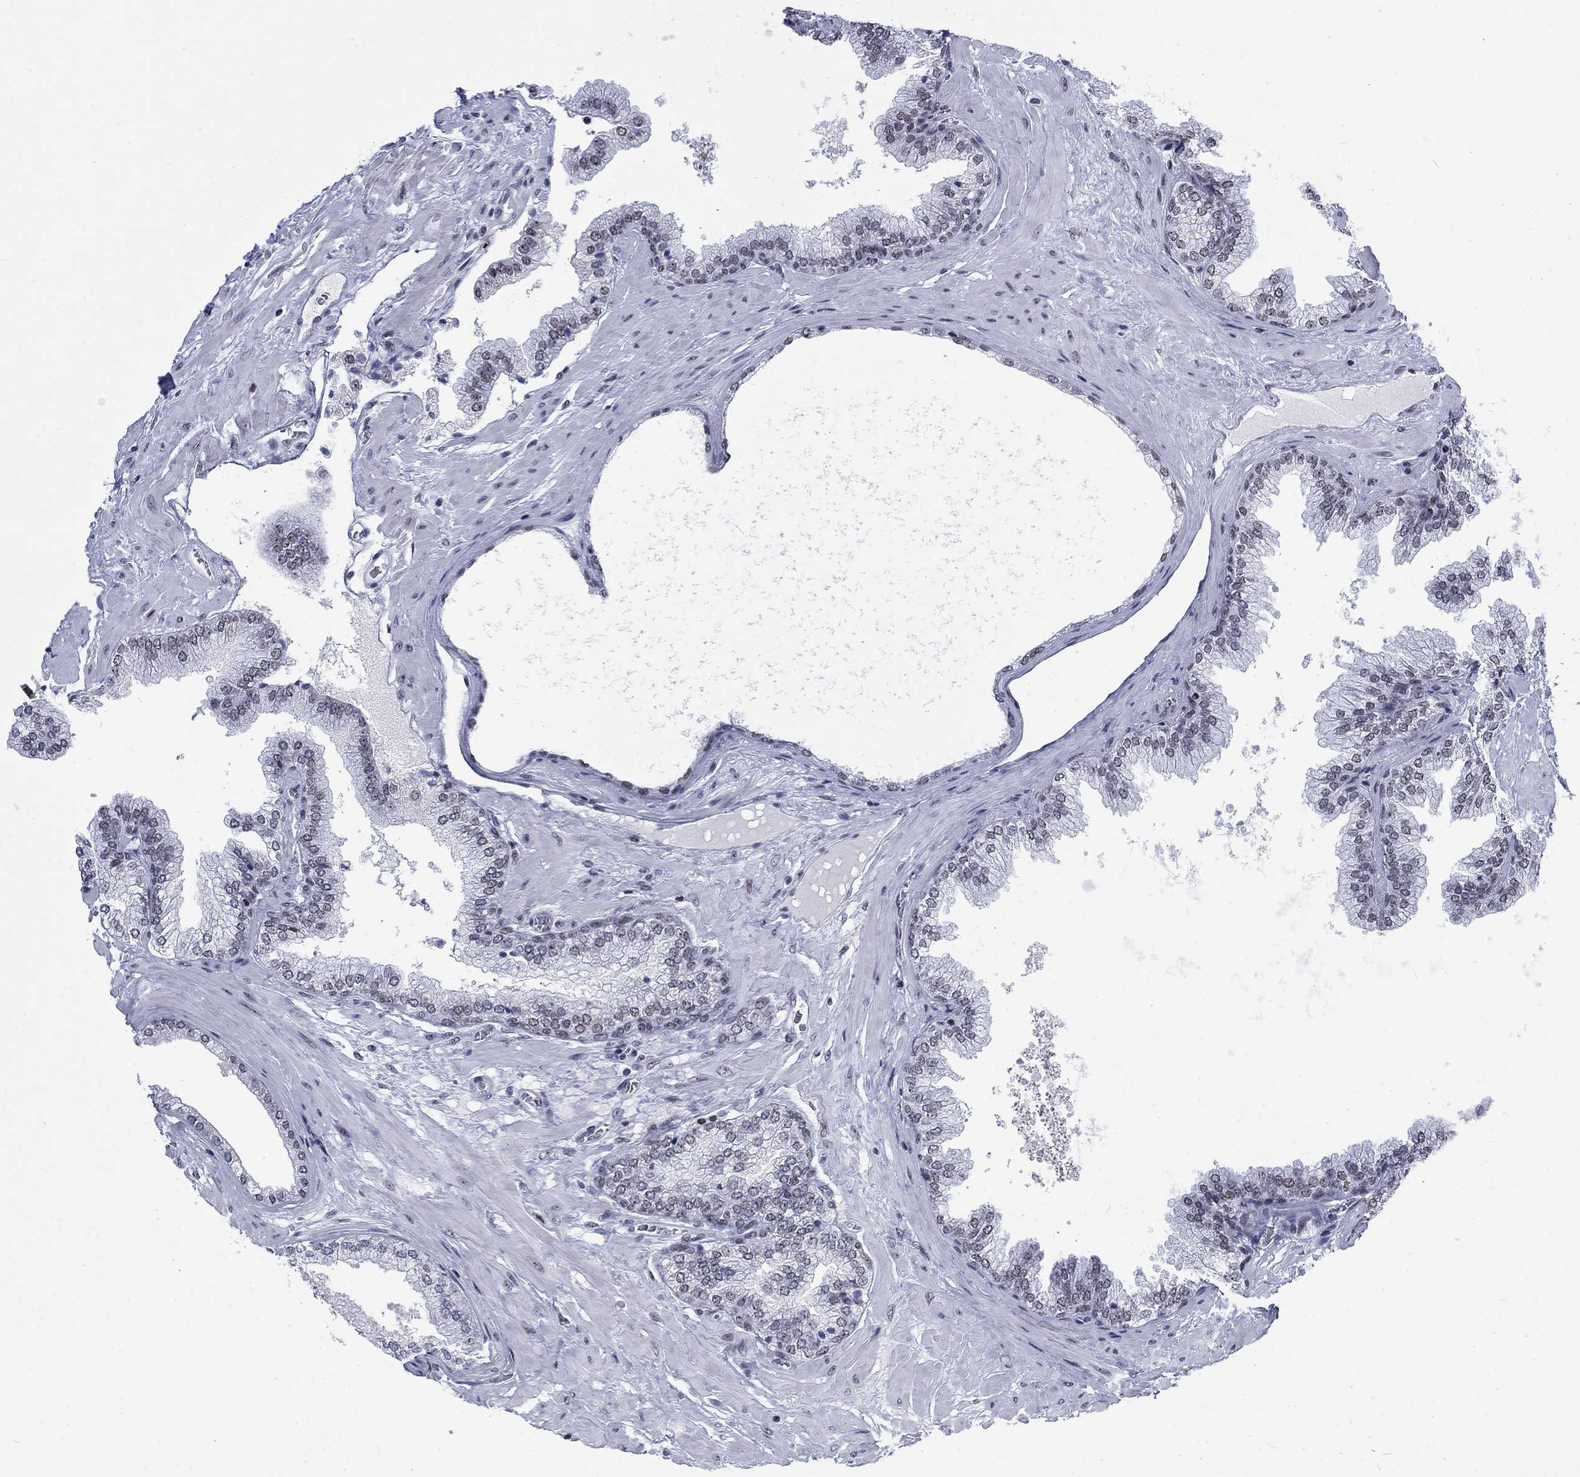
{"staining": {"intensity": "negative", "quantity": "none", "location": "none"}, "tissue": "prostate cancer", "cell_type": "Tumor cells", "image_type": "cancer", "snomed": [{"axis": "morphology", "description": "Adenocarcinoma, Low grade"}, {"axis": "topography", "description": "Prostate"}], "caption": "An image of adenocarcinoma (low-grade) (prostate) stained for a protein shows no brown staining in tumor cells.", "gene": "CSRNP3", "patient": {"sex": "male", "age": 72}}